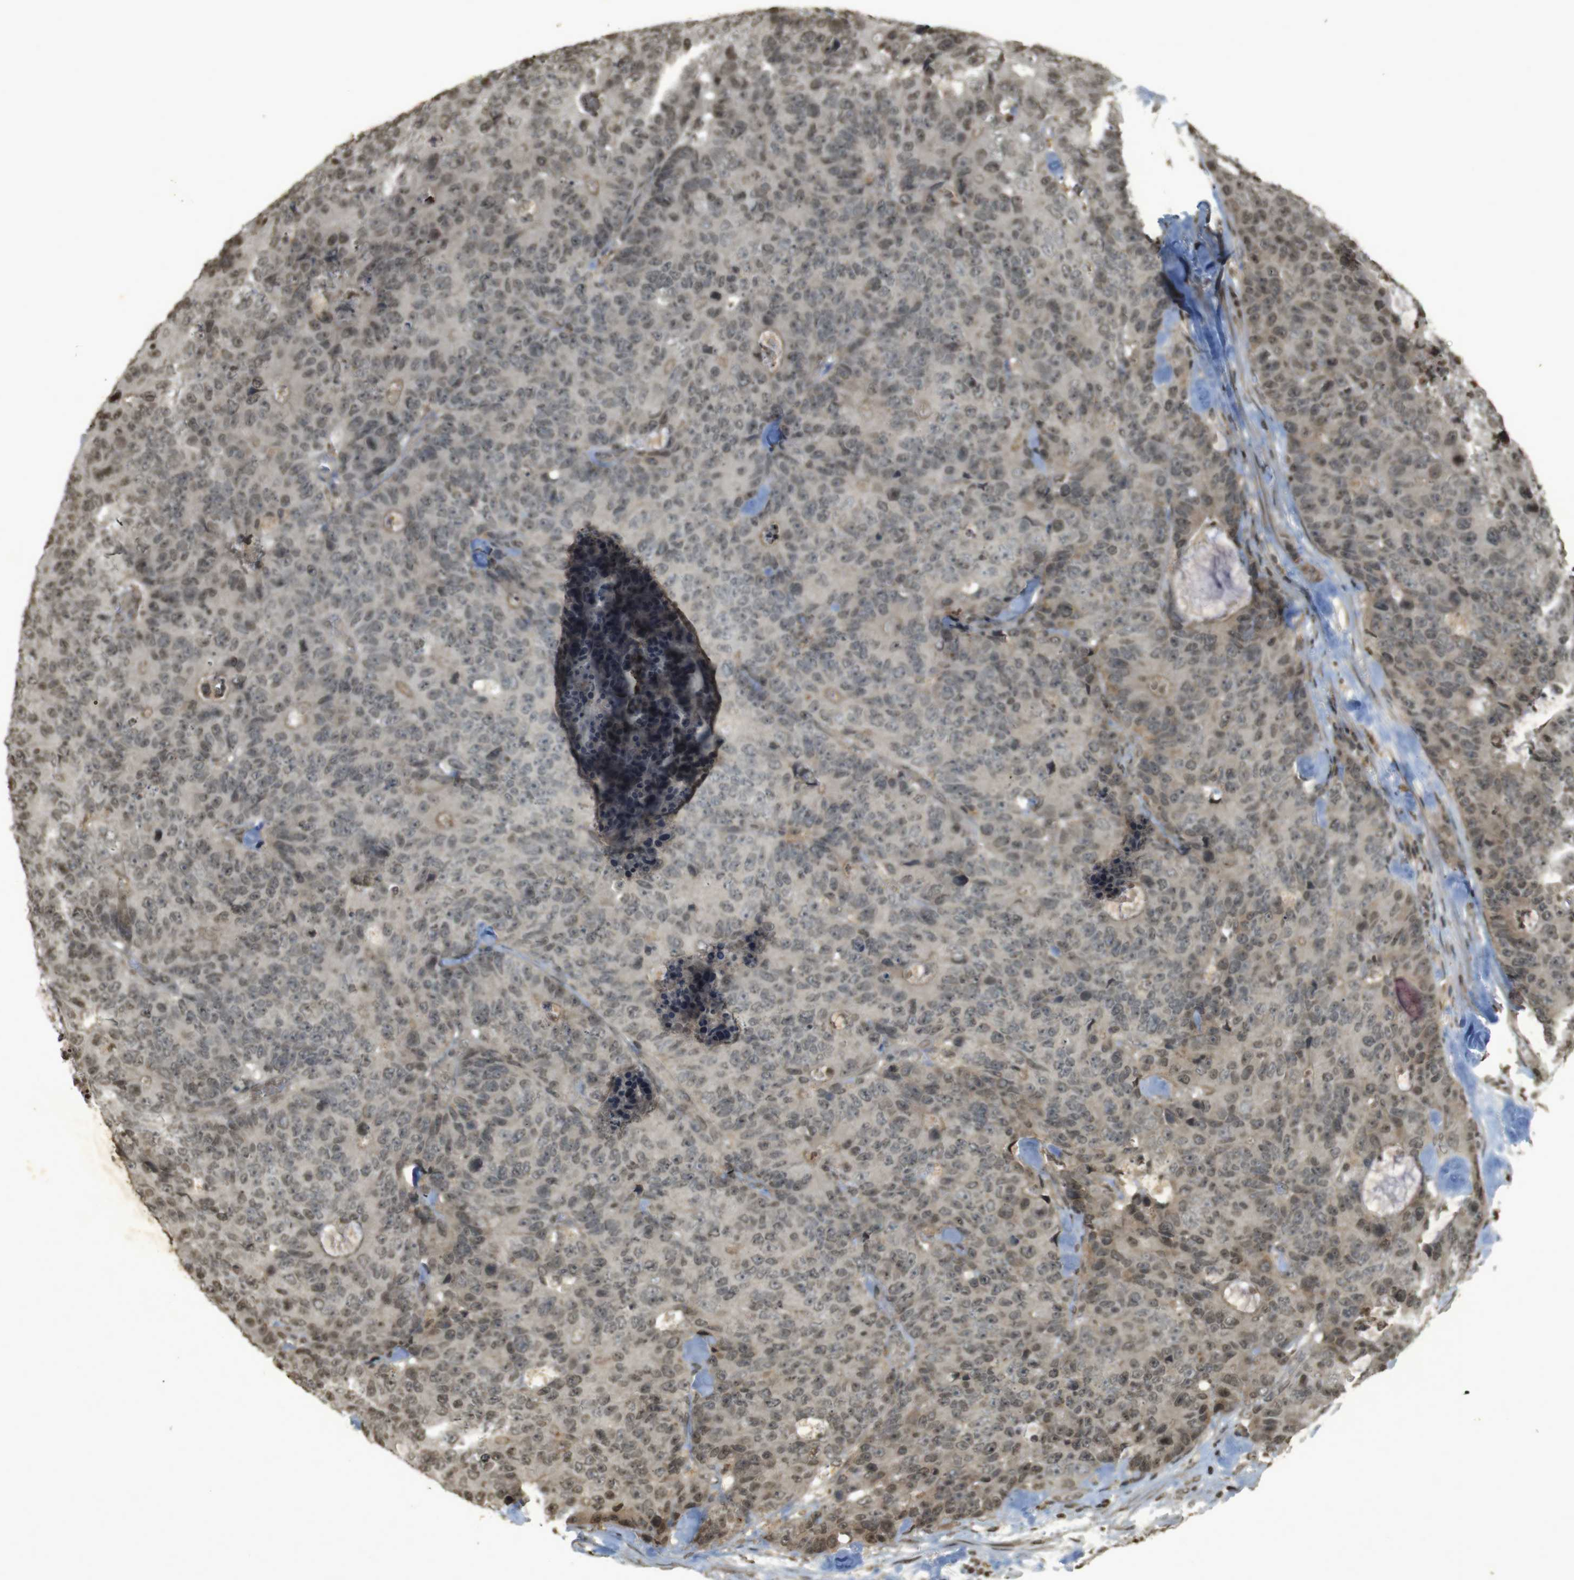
{"staining": {"intensity": "weak", "quantity": ">75%", "location": "cytoplasmic/membranous,nuclear"}, "tissue": "colorectal cancer", "cell_type": "Tumor cells", "image_type": "cancer", "snomed": [{"axis": "morphology", "description": "Adenocarcinoma, NOS"}, {"axis": "topography", "description": "Colon"}], "caption": "Brown immunohistochemical staining in human colorectal adenocarcinoma shows weak cytoplasmic/membranous and nuclear staining in about >75% of tumor cells.", "gene": "ORC4", "patient": {"sex": "female", "age": 86}}